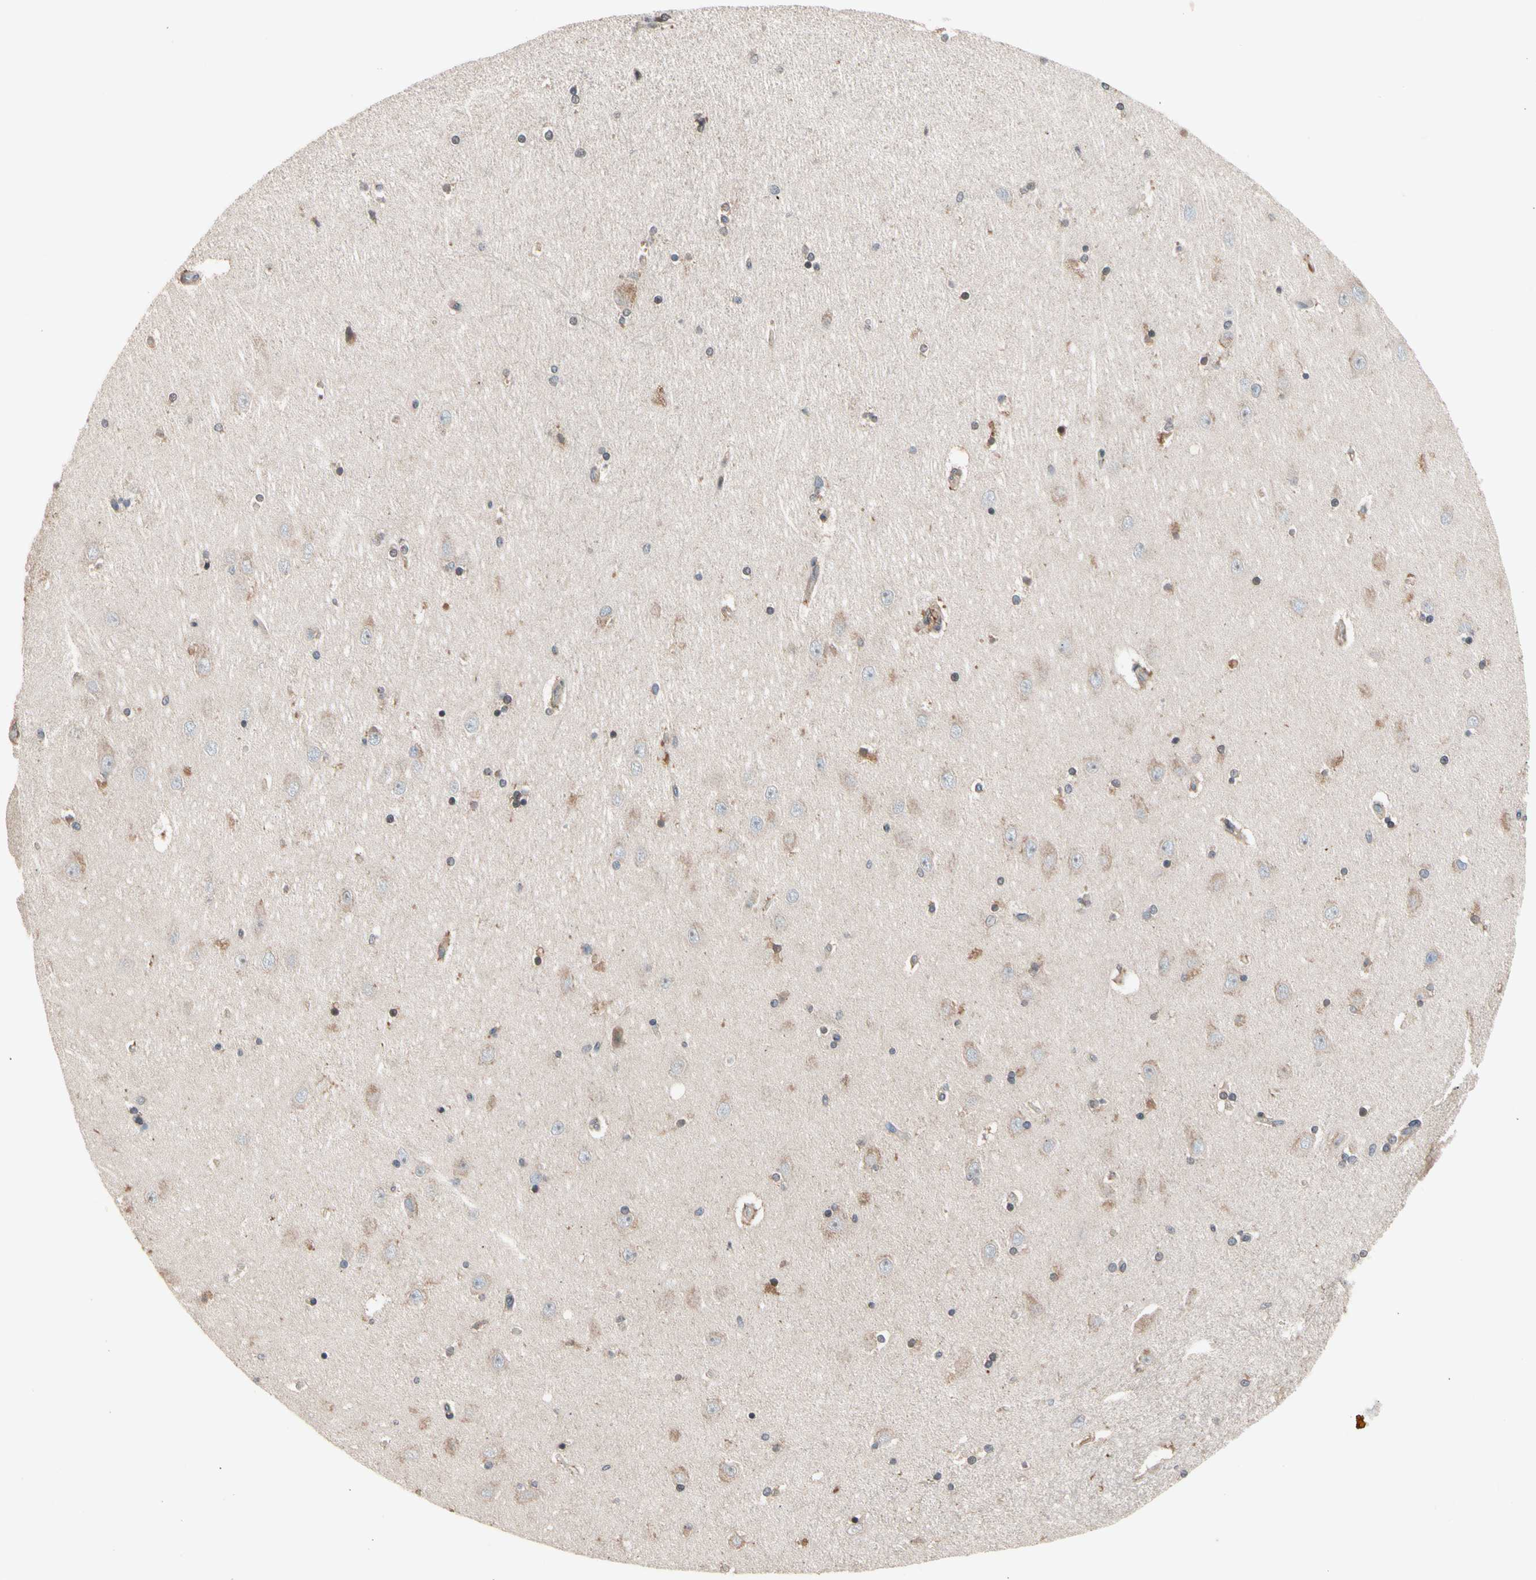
{"staining": {"intensity": "negative", "quantity": "none", "location": "none"}, "tissue": "hippocampus", "cell_type": "Glial cells", "image_type": "normal", "snomed": [{"axis": "morphology", "description": "Normal tissue, NOS"}, {"axis": "topography", "description": "Hippocampus"}], "caption": "A micrograph of hippocampus stained for a protein displays no brown staining in glial cells.", "gene": "PRDX4", "patient": {"sex": "female", "age": 54}}